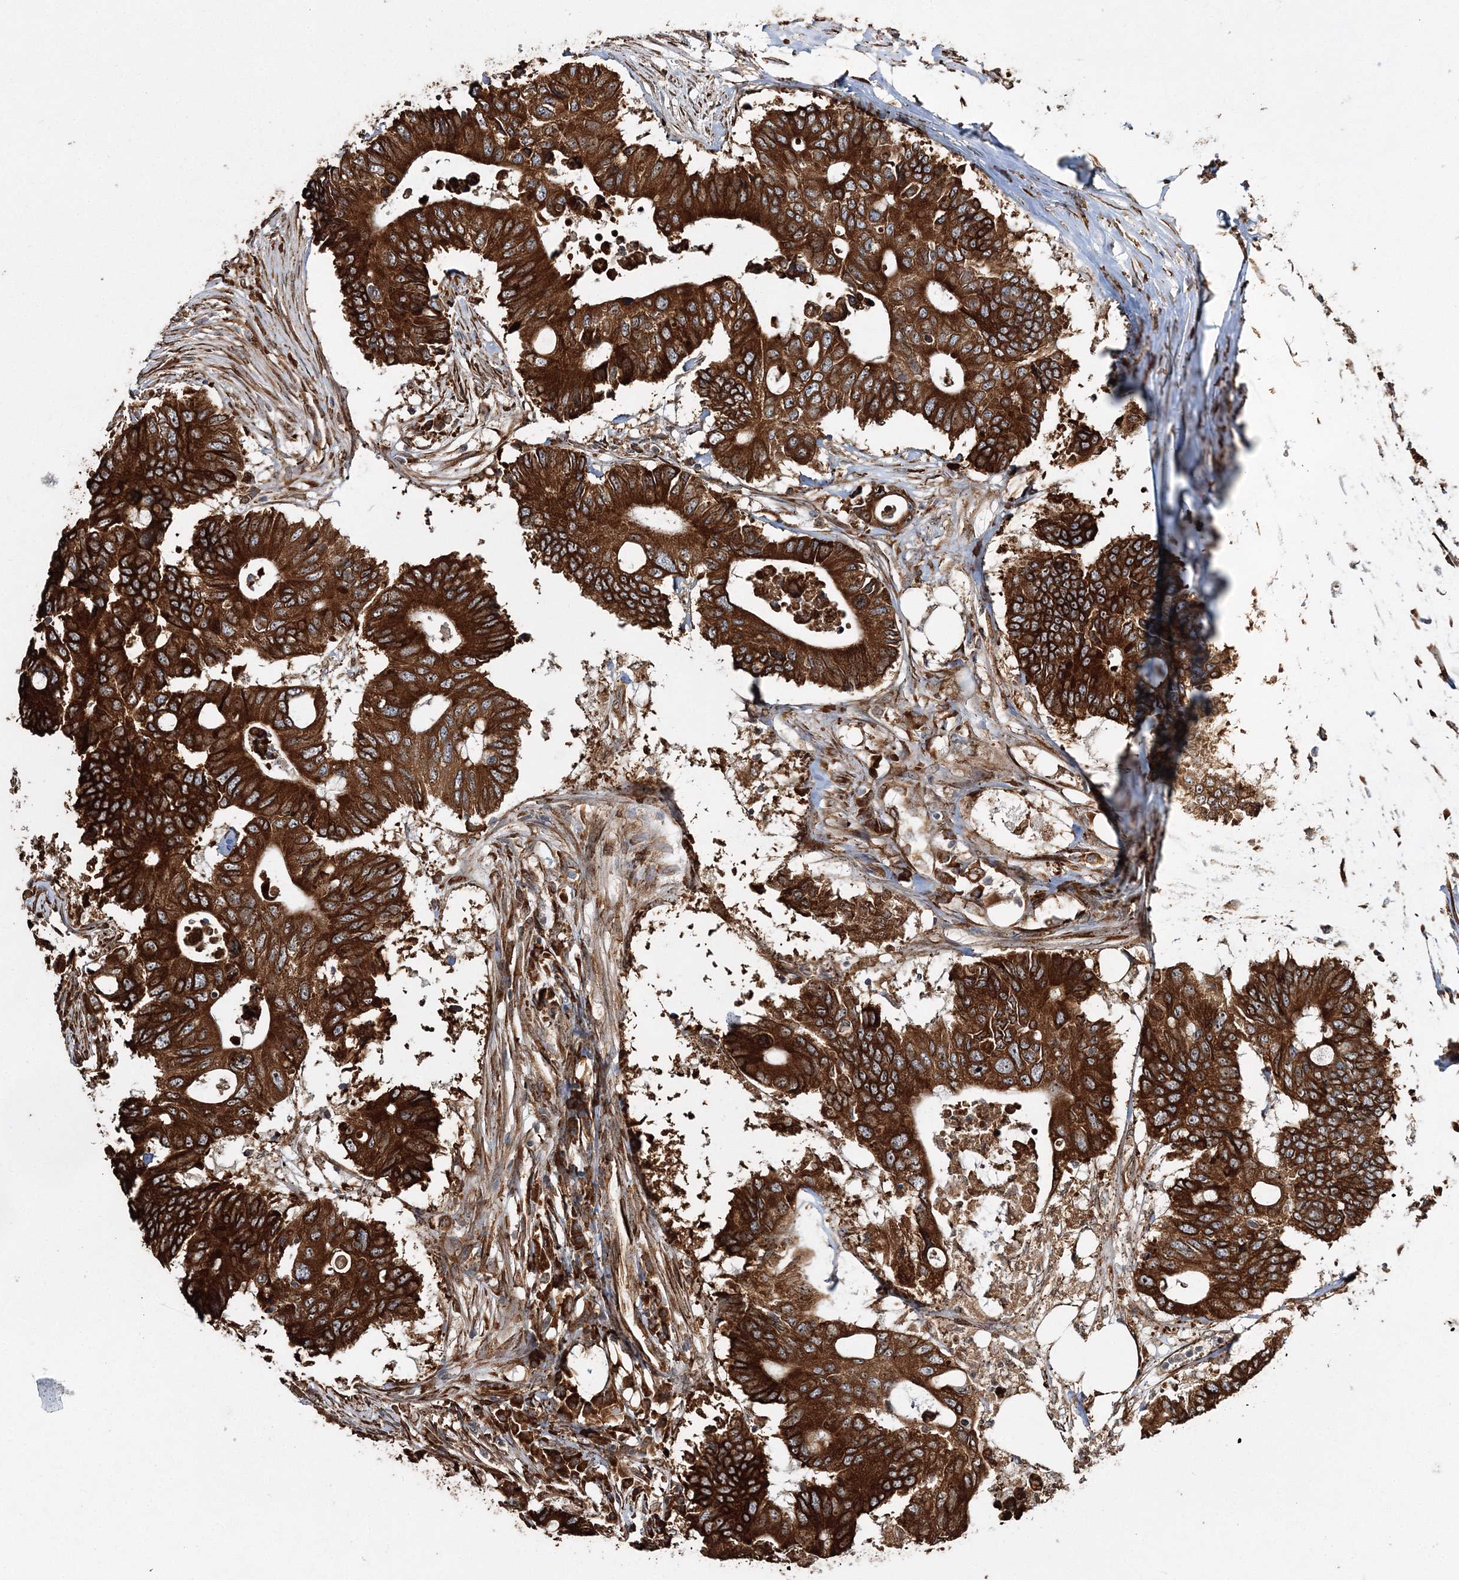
{"staining": {"intensity": "strong", "quantity": ">75%", "location": "cytoplasmic/membranous"}, "tissue": "colorectal cancer", "cell_type": "Tumor cells", "image_type": "cancer", "snomed": [{"axis": "morphology", "description": "Adenocarcinoma, NOS"}, {"axis": "topography", "description": "Colon"}], "caption": "Brown immunohistochemical staining in adenocarcinoma (colorectal) displays strong cytoplasmic/membranous positivity in approximately >75% of tumor cells.", "gene": "SCRN3", "patient": {"sex": "male", "age": 71}}